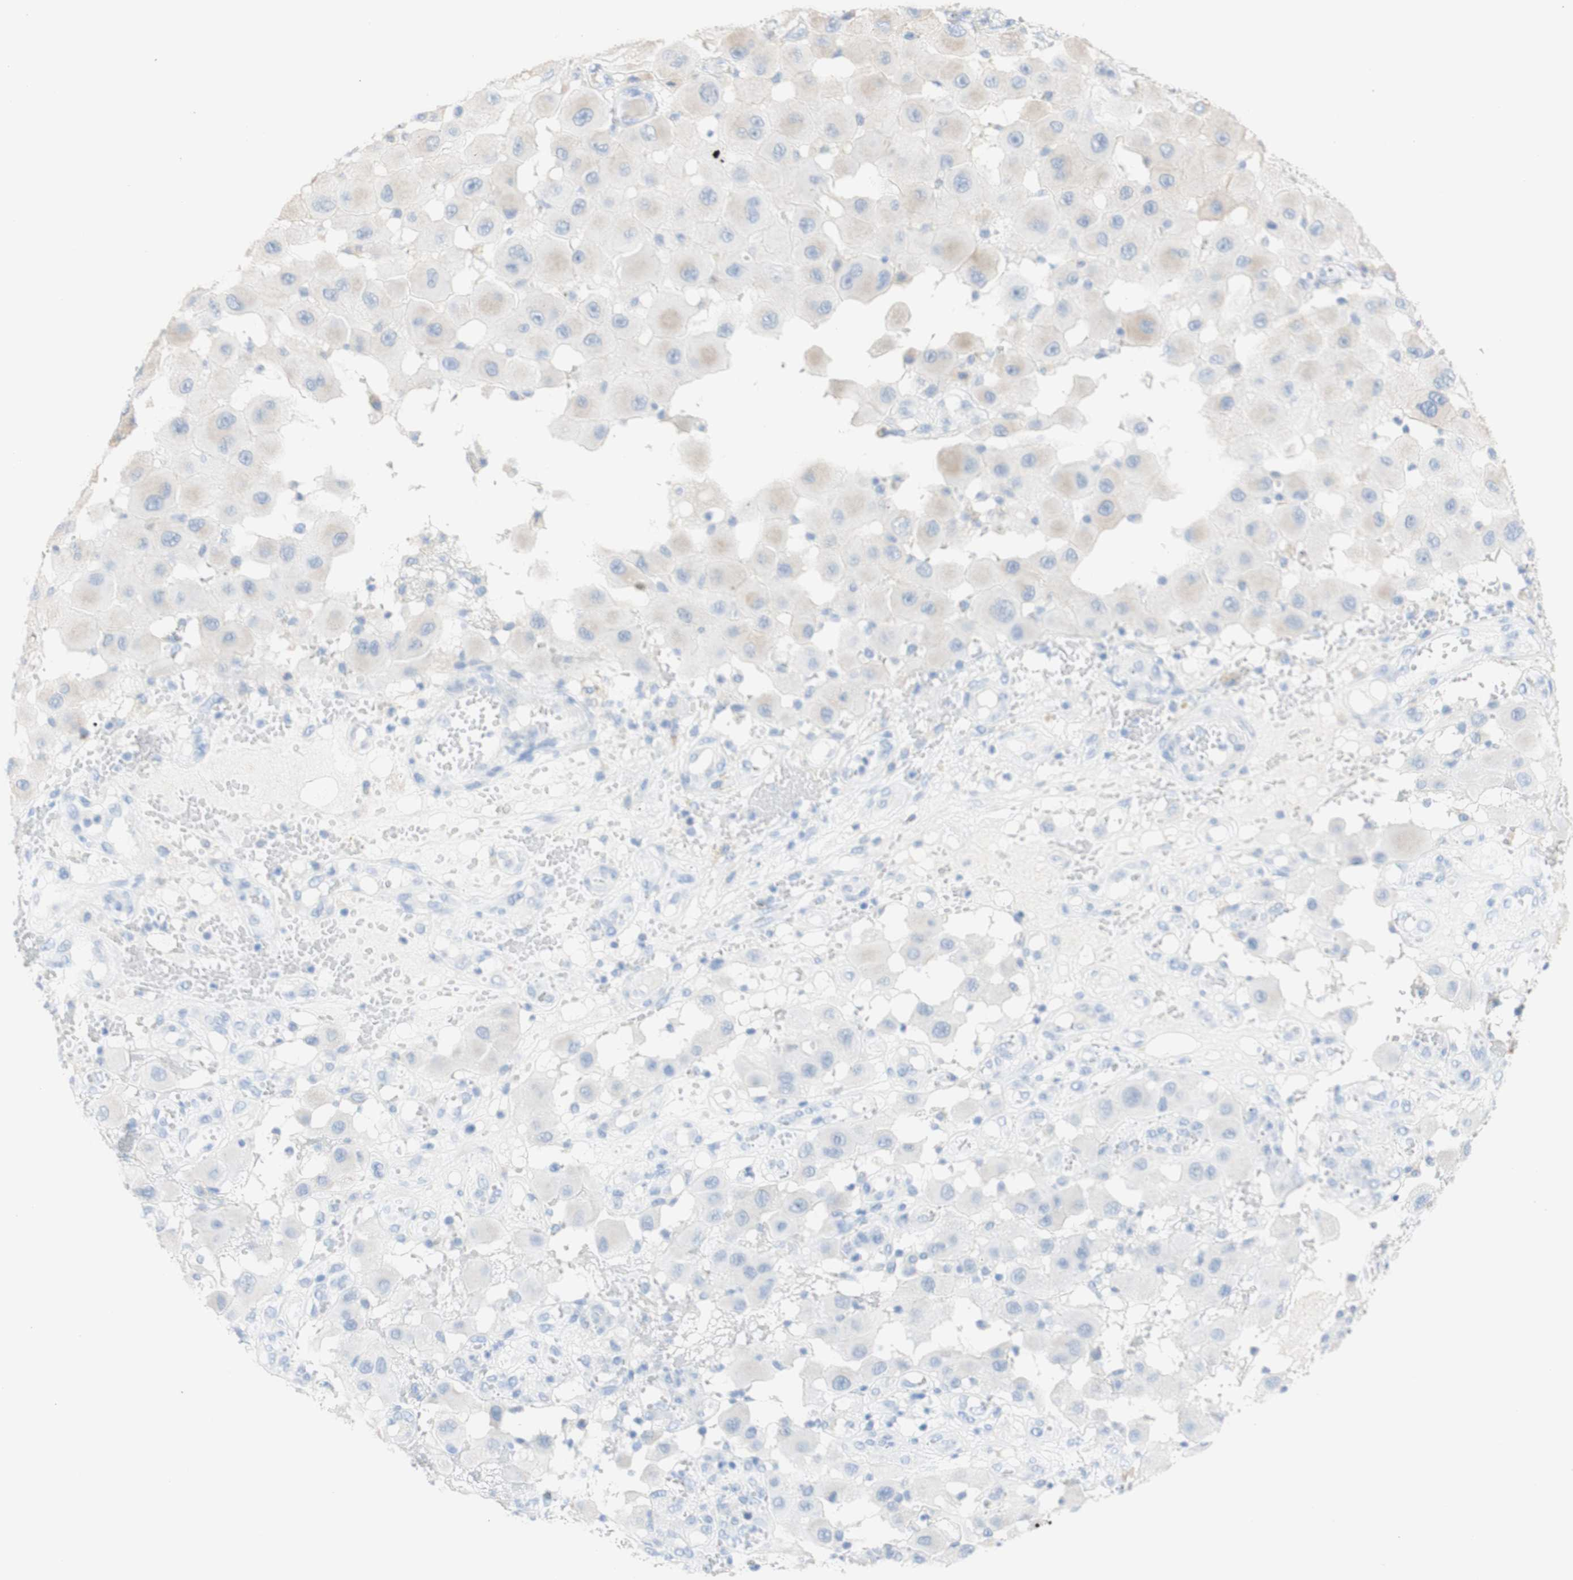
{"staining": {"intensity": "weak", "quantity": "<25%", "location": "cytoplasmic/membranous"}, "tissue": "melanoma", "cell_type": "Tumor cells", "image_type": "cancer", "snomed": [{"axis": "morphology", "description": "Malignant melanoma, NOS"}, {"axis": "topography", "description": "Skin"}], "caption": "Immunohistochemistry image of neoplastic tissue: human malignant melanoma stained with DAB (3,3'-diaminobenzidine) demonstrates no significant protein positivity in tumor cells.", "gene": "DSC2", "patient": {"sex": "female", "age": 81}}